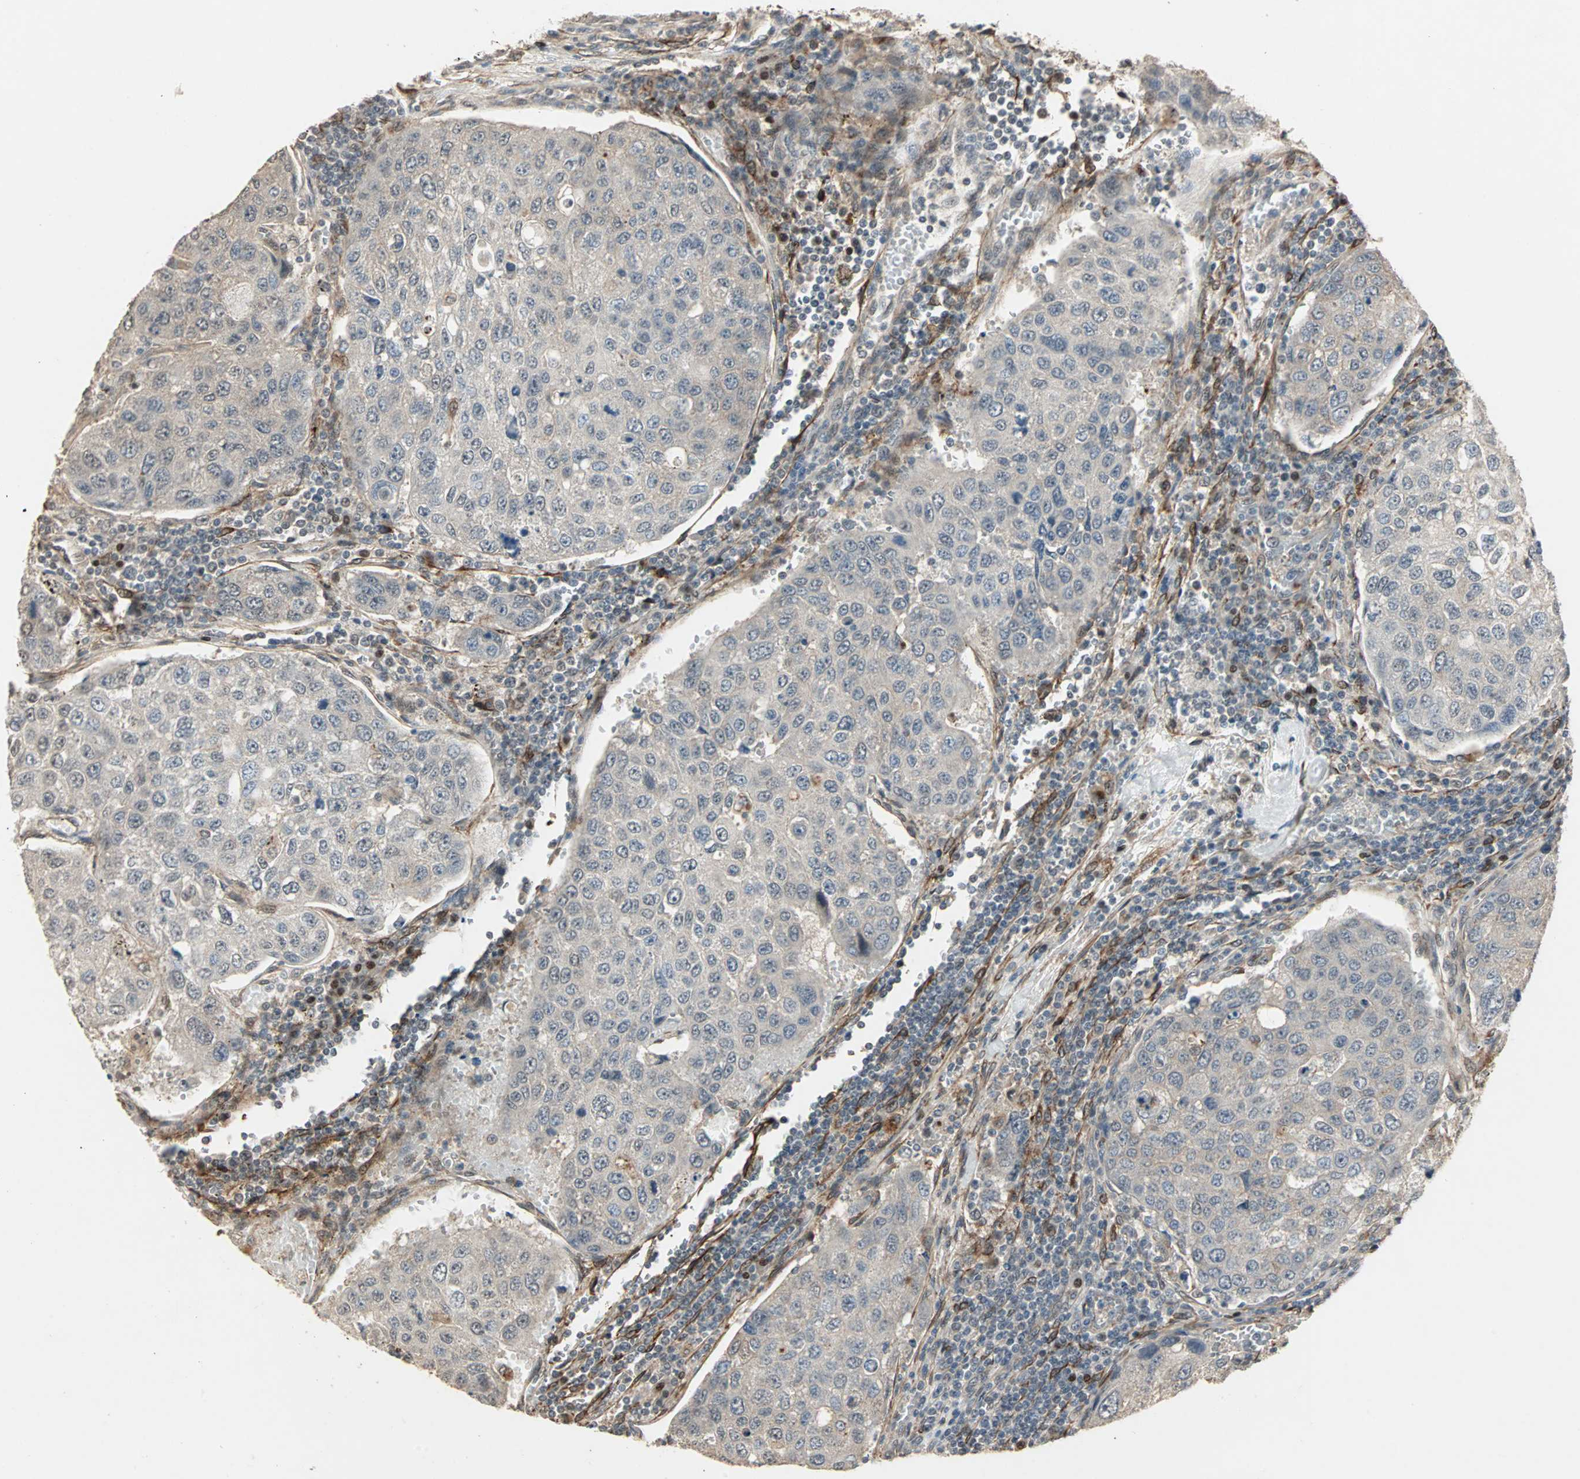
{"staining": {"intensity": "negative", "quantity": "none", "location": "none"}, "tissue": "urothelial cancer", "cell_type": "Tumor cells", "image_type": "cancer", "snomed": [{"axis": "morphology", "description": "Urothelial carcinoma, High grade"}, {"axis": "topography", "description": "Lymph node"}, {"axis": "topography", "description": "Urinary bladder"}], "caption": "Immunohistochemistry of urothelial cancer displays no positivity in tumor cells.", "gene": "TRPV4", "patient": {"sex": "male", "age": 51}}